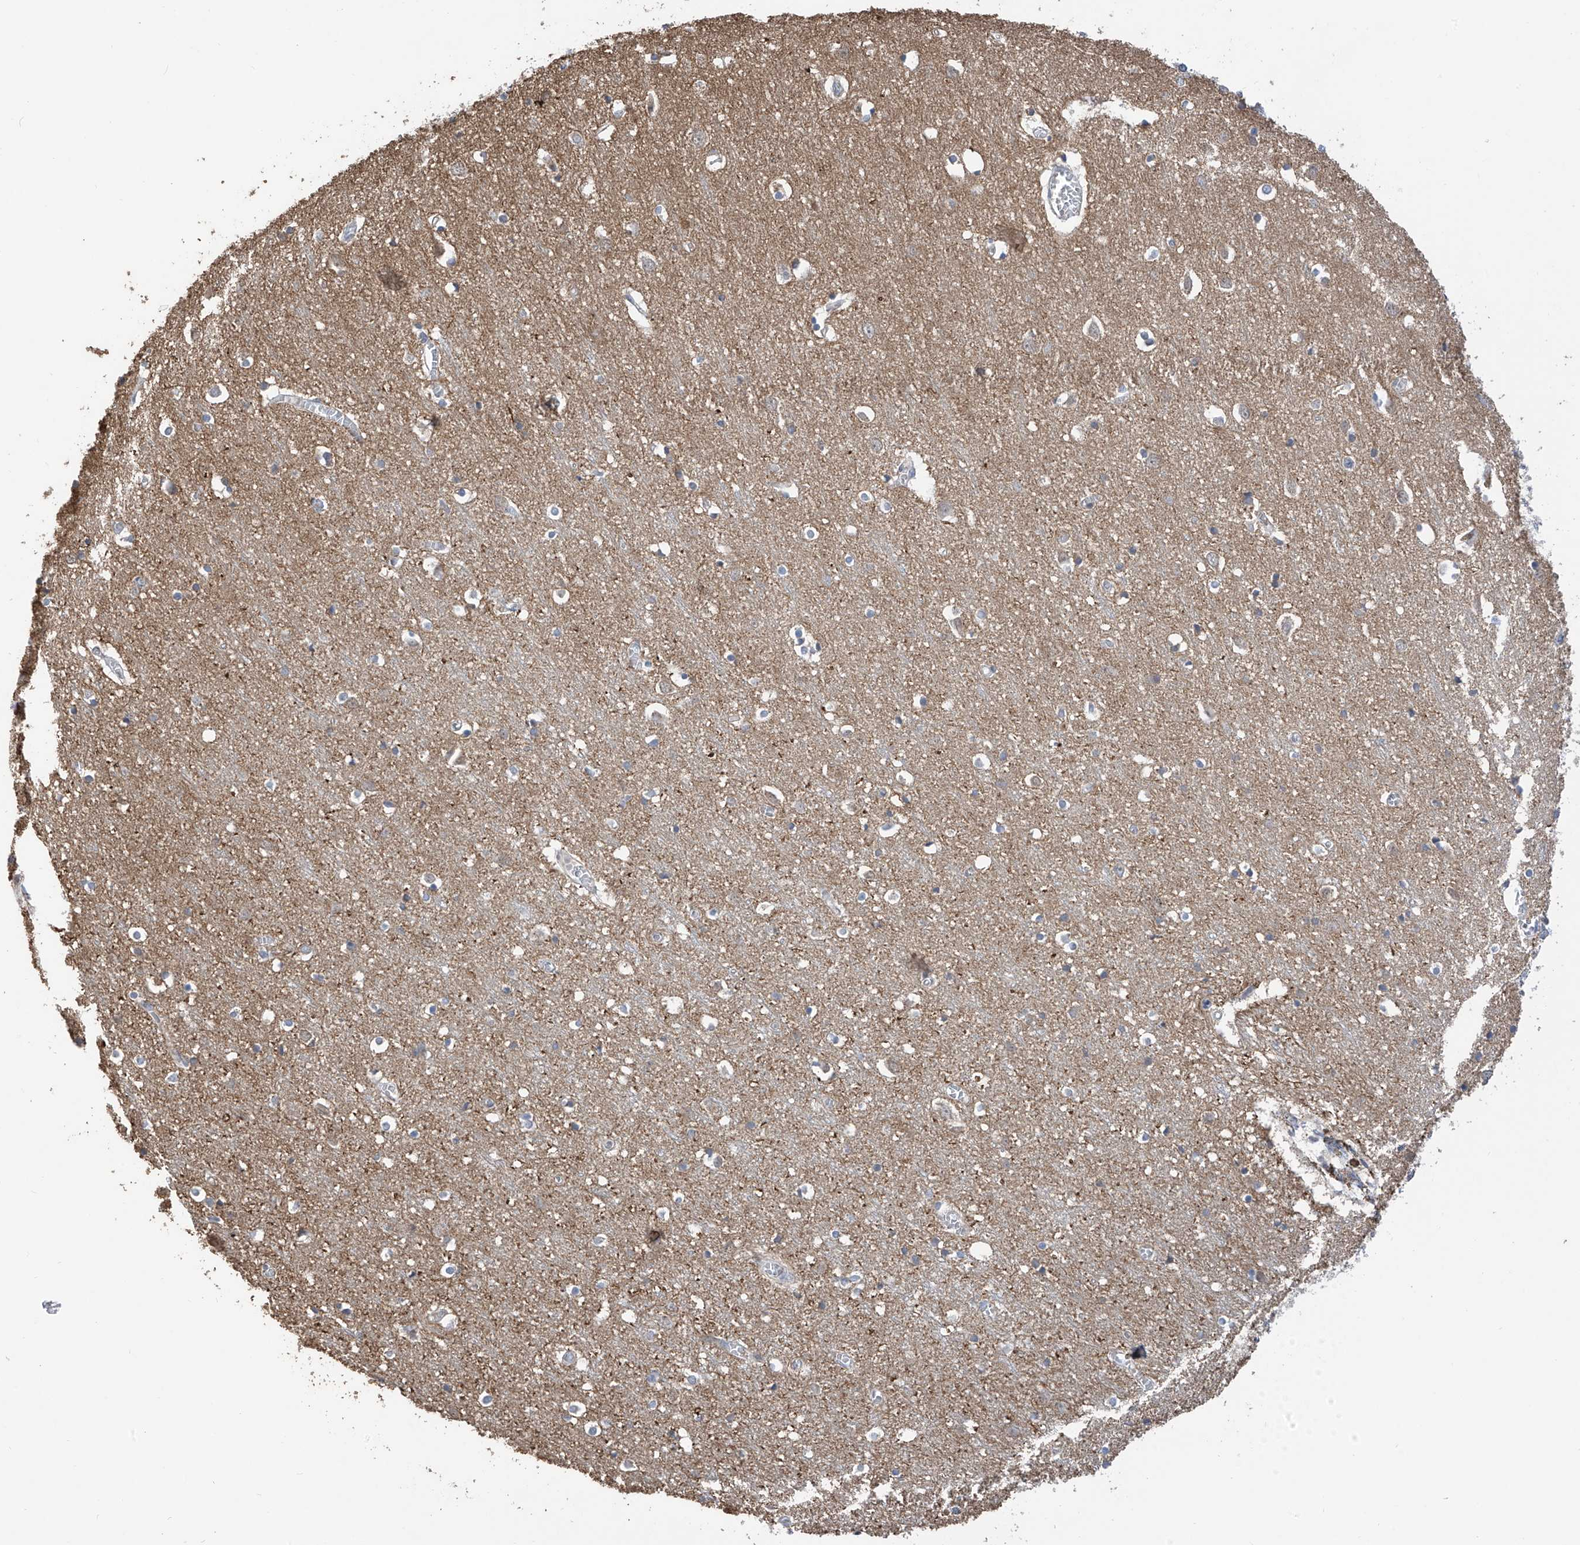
{"staining": {"intensity": "negative", "quantity": "none", "location": "none"}, "tissue": "cerebral cortex", "cell_type": "Endothelial cells", "image_type": "normal", "snomed": [{"axis": "morphology", "description": "Normal tissue, NOS"}, {"axis": "topography", "description": "Cerebral cortex"}], "caption": "IHC micrograph of normal human cerebral cortex stained for a protein (brown), which shows no positivity in endothelial cells.", "gene": "RPAIN", "patient": {"sex": "female", "age": 64}}